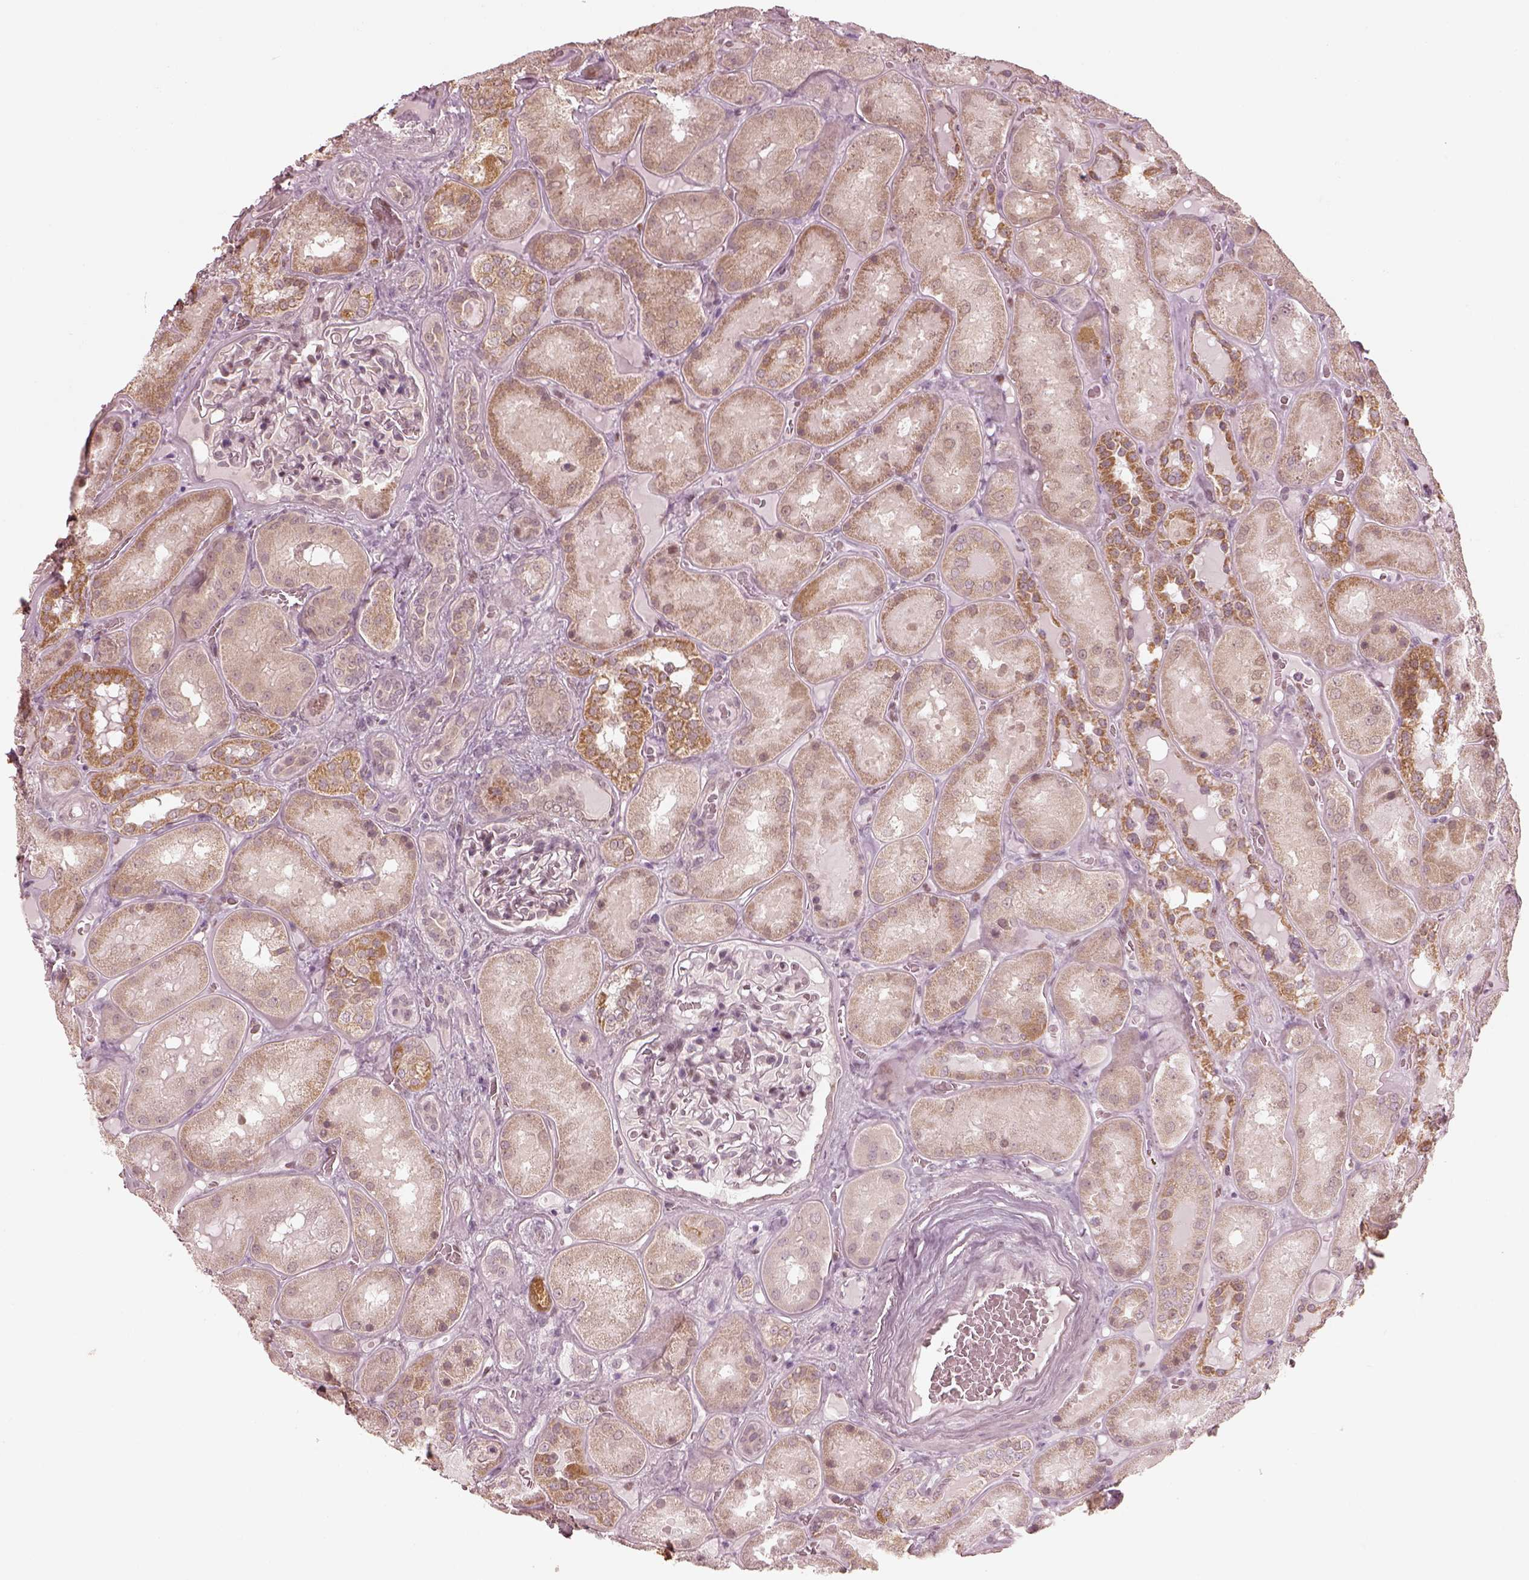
{"staining": {"intensity": "weak", "quantity": "25%-75%", "location": "cytoplasmic/membranous"}, "tissue": "kidney", "cell_type": "Cells in glomeruli", "image_type": "normal", "snomed": [{"axis": "morphology", "description": "Normal tissue, NOS"}, {"axis": "topography", "description": "Kidney"}], "caption": "This is an image of immunohistochemistry (IHC) staining of normal kidney, which shows weak positivity in the cytoplasmic/membranous of cells in glomeruli.", "gene": "IQCB1", "patient": {"sex": "male", "age": 73}}